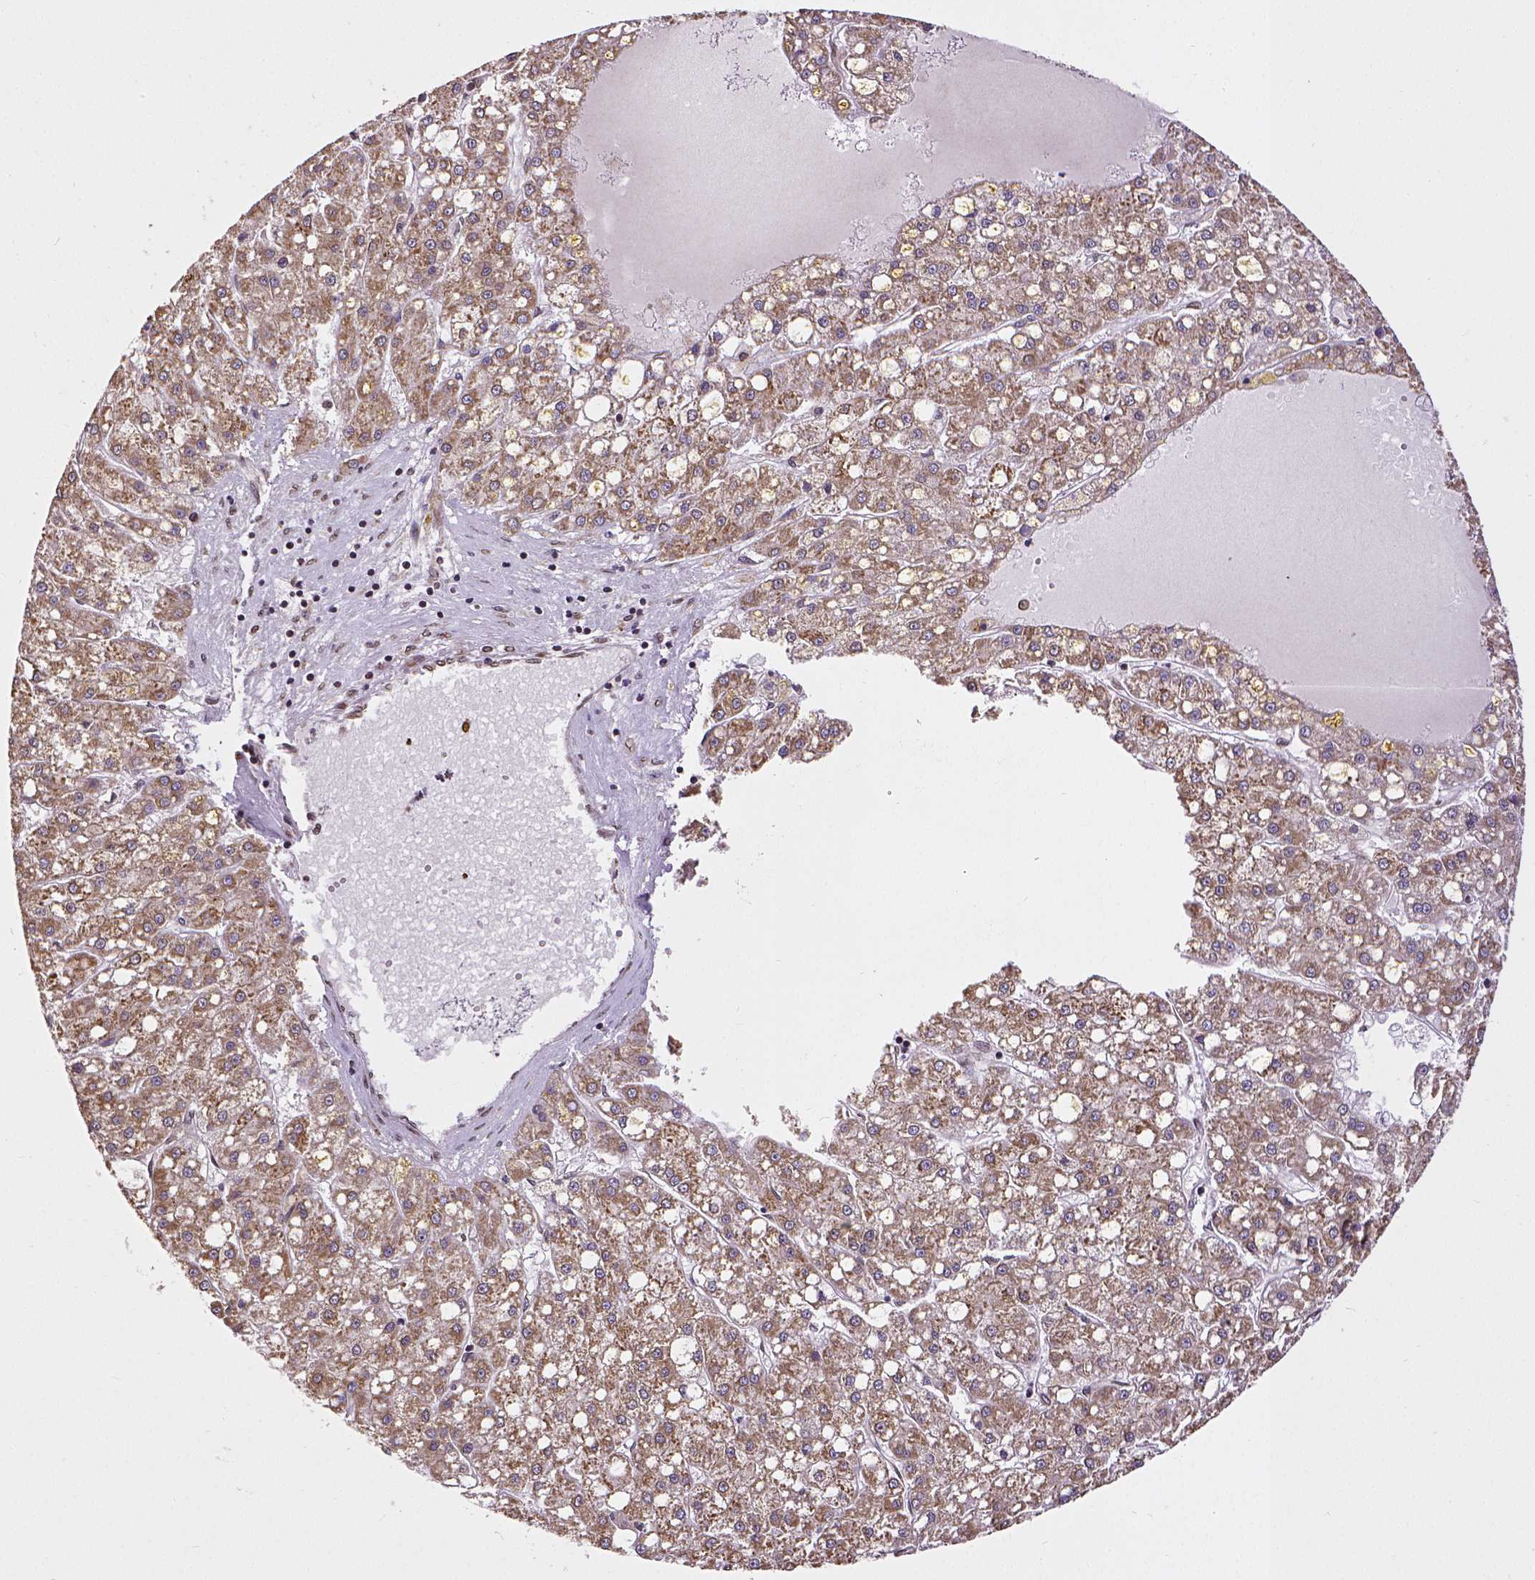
{"staining": {"intensity": "moderate", "quantity": ">75%", "location": "cytoplasmic/membranous"}, "tissue": "liver cancer", "cell_type": "Tumor cells", "image_type": "cancer", "snomed": [{"axis": "morphology", "description": "Carcinoma, Hepatocellular, NOS"}, {"axis": "topography", "description": "Liver"}], "caption": "Immunohistochemistry of human liver cancer (hepatocellular carcinoma) reveals medium levels of moderate cytoplasmic/membranous staining in about >75% of tumor cells. Nuclei are stained in blue.", "gene": "MTDH", "patient": {"sex": "male", "age": 67}}